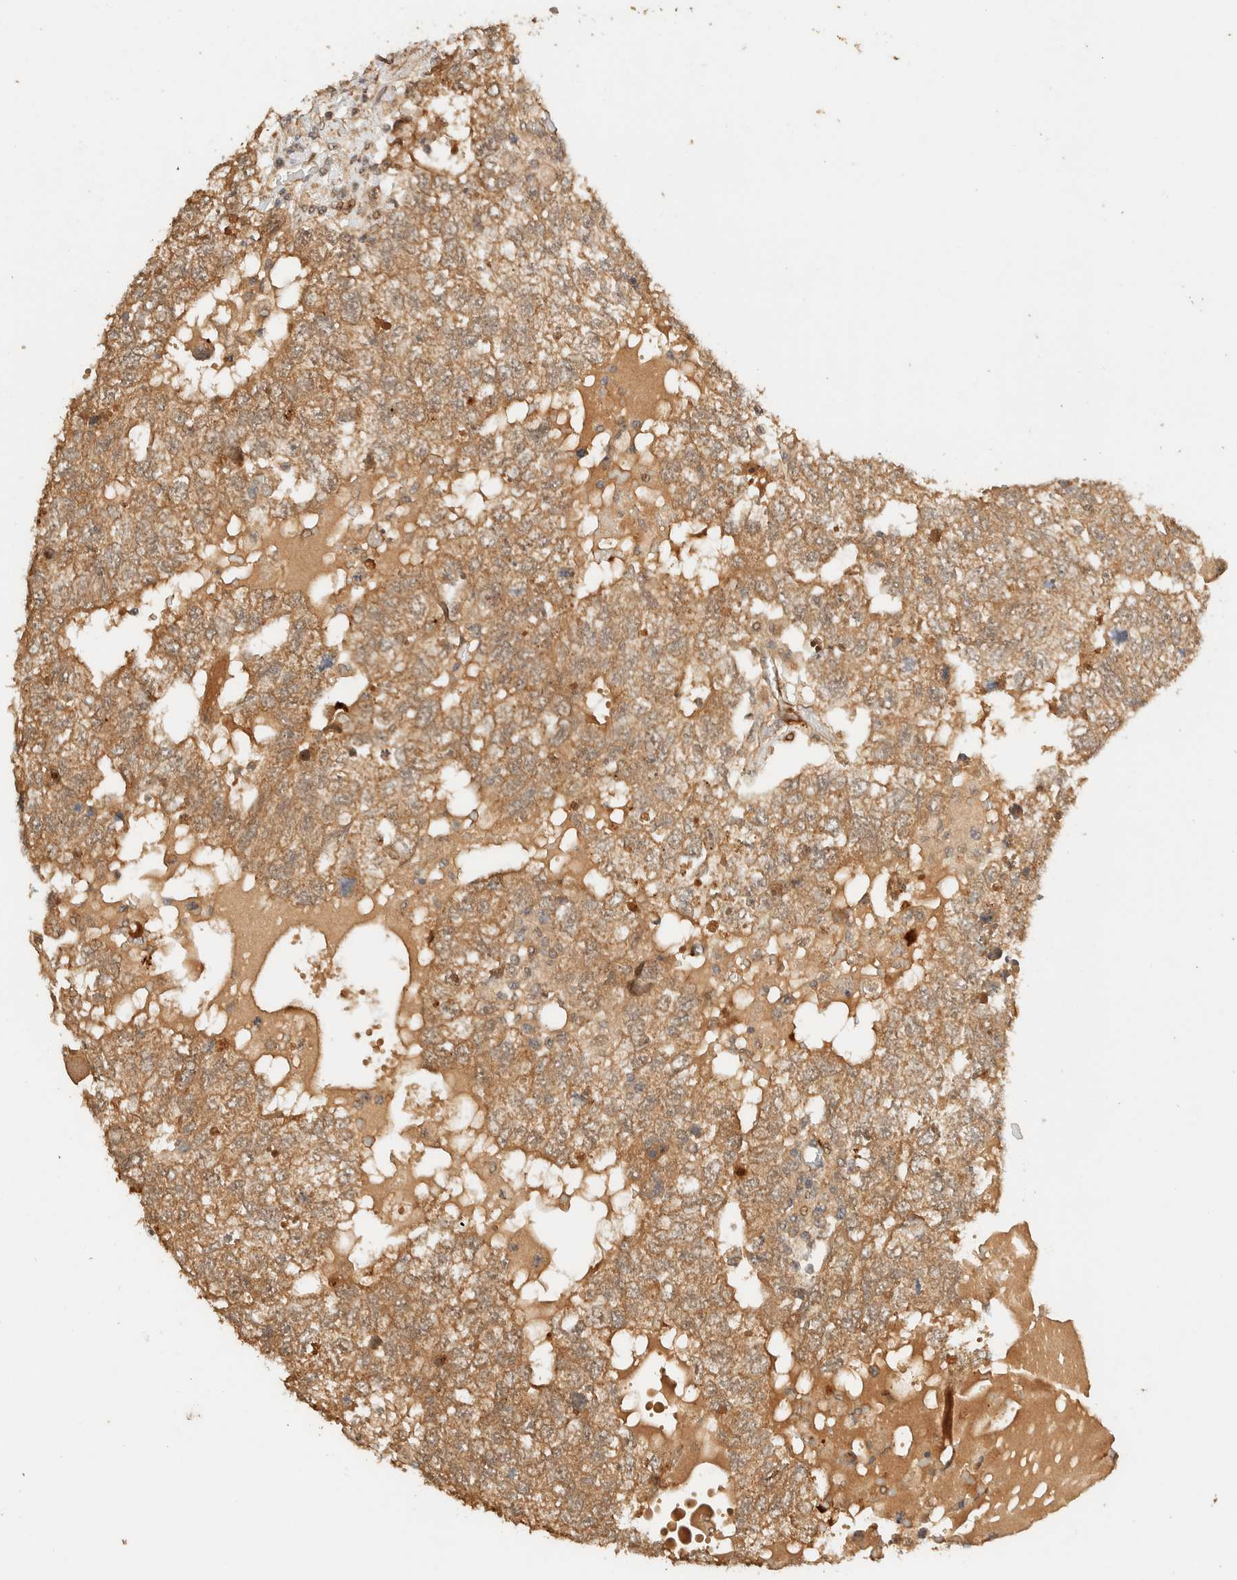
{"staining": {"intensity": "moderate", "quantity": ">75%", "location": "cytoplasmic/membranous"}, "tissue": "testis cancer", "cell_type": "Tumor cells", "image_type": "cancer", "snomed": [{"axis": "morphology", "description": "Carcinoma, Embryonal, NOS"}, {"axis": "topography", "description": "Testis"}], "caption": "This photomicrograph shows testis cancer stained with immunohistochemistry to label a protein in brown. The cytoplasmic/membranous of tumor cells show moderate positivity for the protein. Nuclei are counter-stained blue.", "gene": "ZBTB34", "patient": {"sex": "male", "age": 36}}